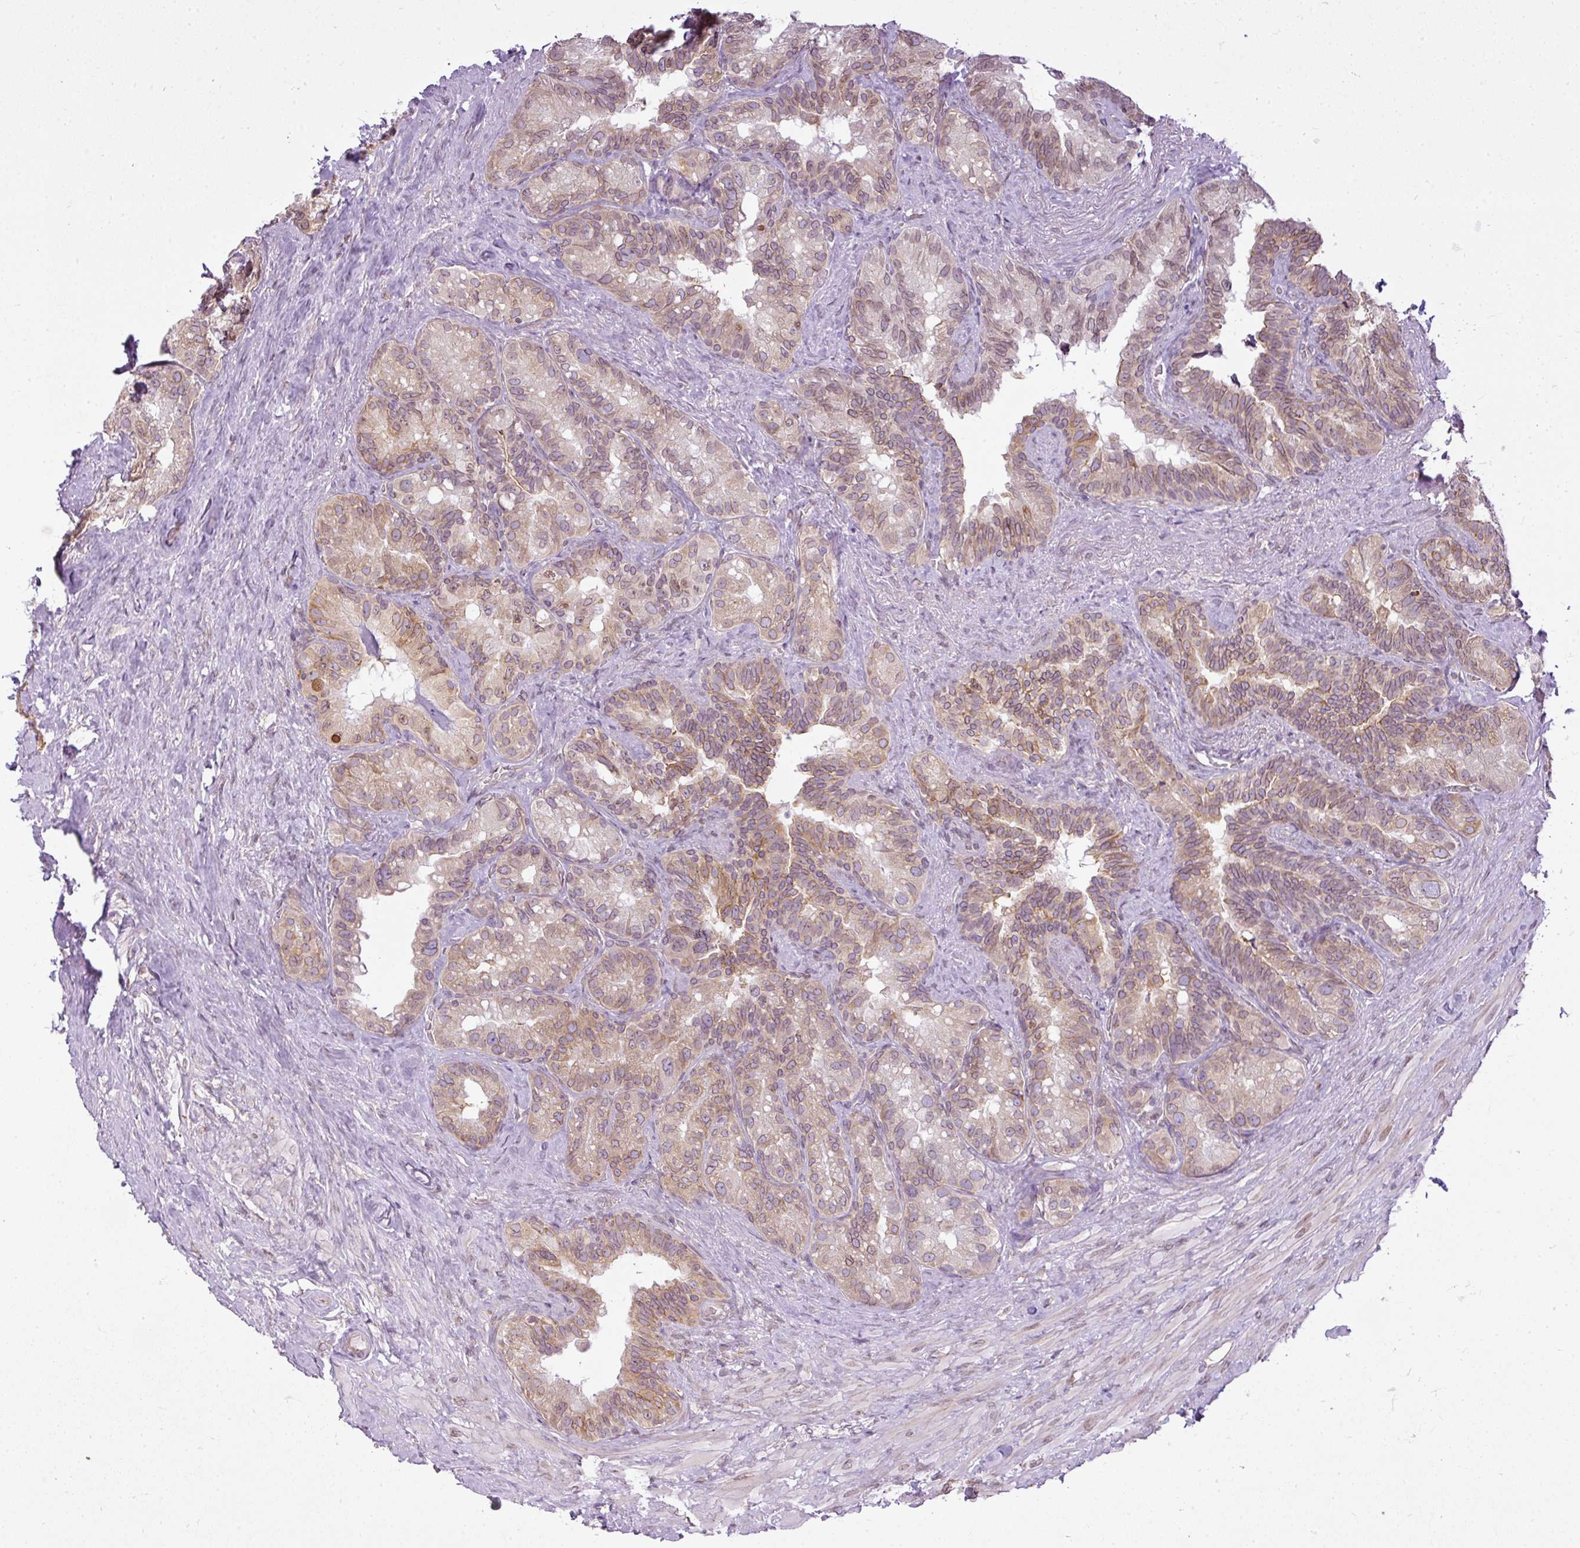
{"staining": {"intensity": "weak", "quantity": "<25%", "location": "cytoplasmic/membranous,nuclear"}, "tissue": "seminal vesicle", "cell_type": "Glandular cells", "image_type": "normal", "snomed": [{"axis": "morphology", "description": "Normal tissue, NOS"}, {"axis": "topography", "description": "Seminal veicle"}], "caption": "Histopathology image shows no significant protein positivity in glandular cells of unremarkable seminal vesicle.", "gene": "COX18", "patient": {"sex": "male", "age": 60}}